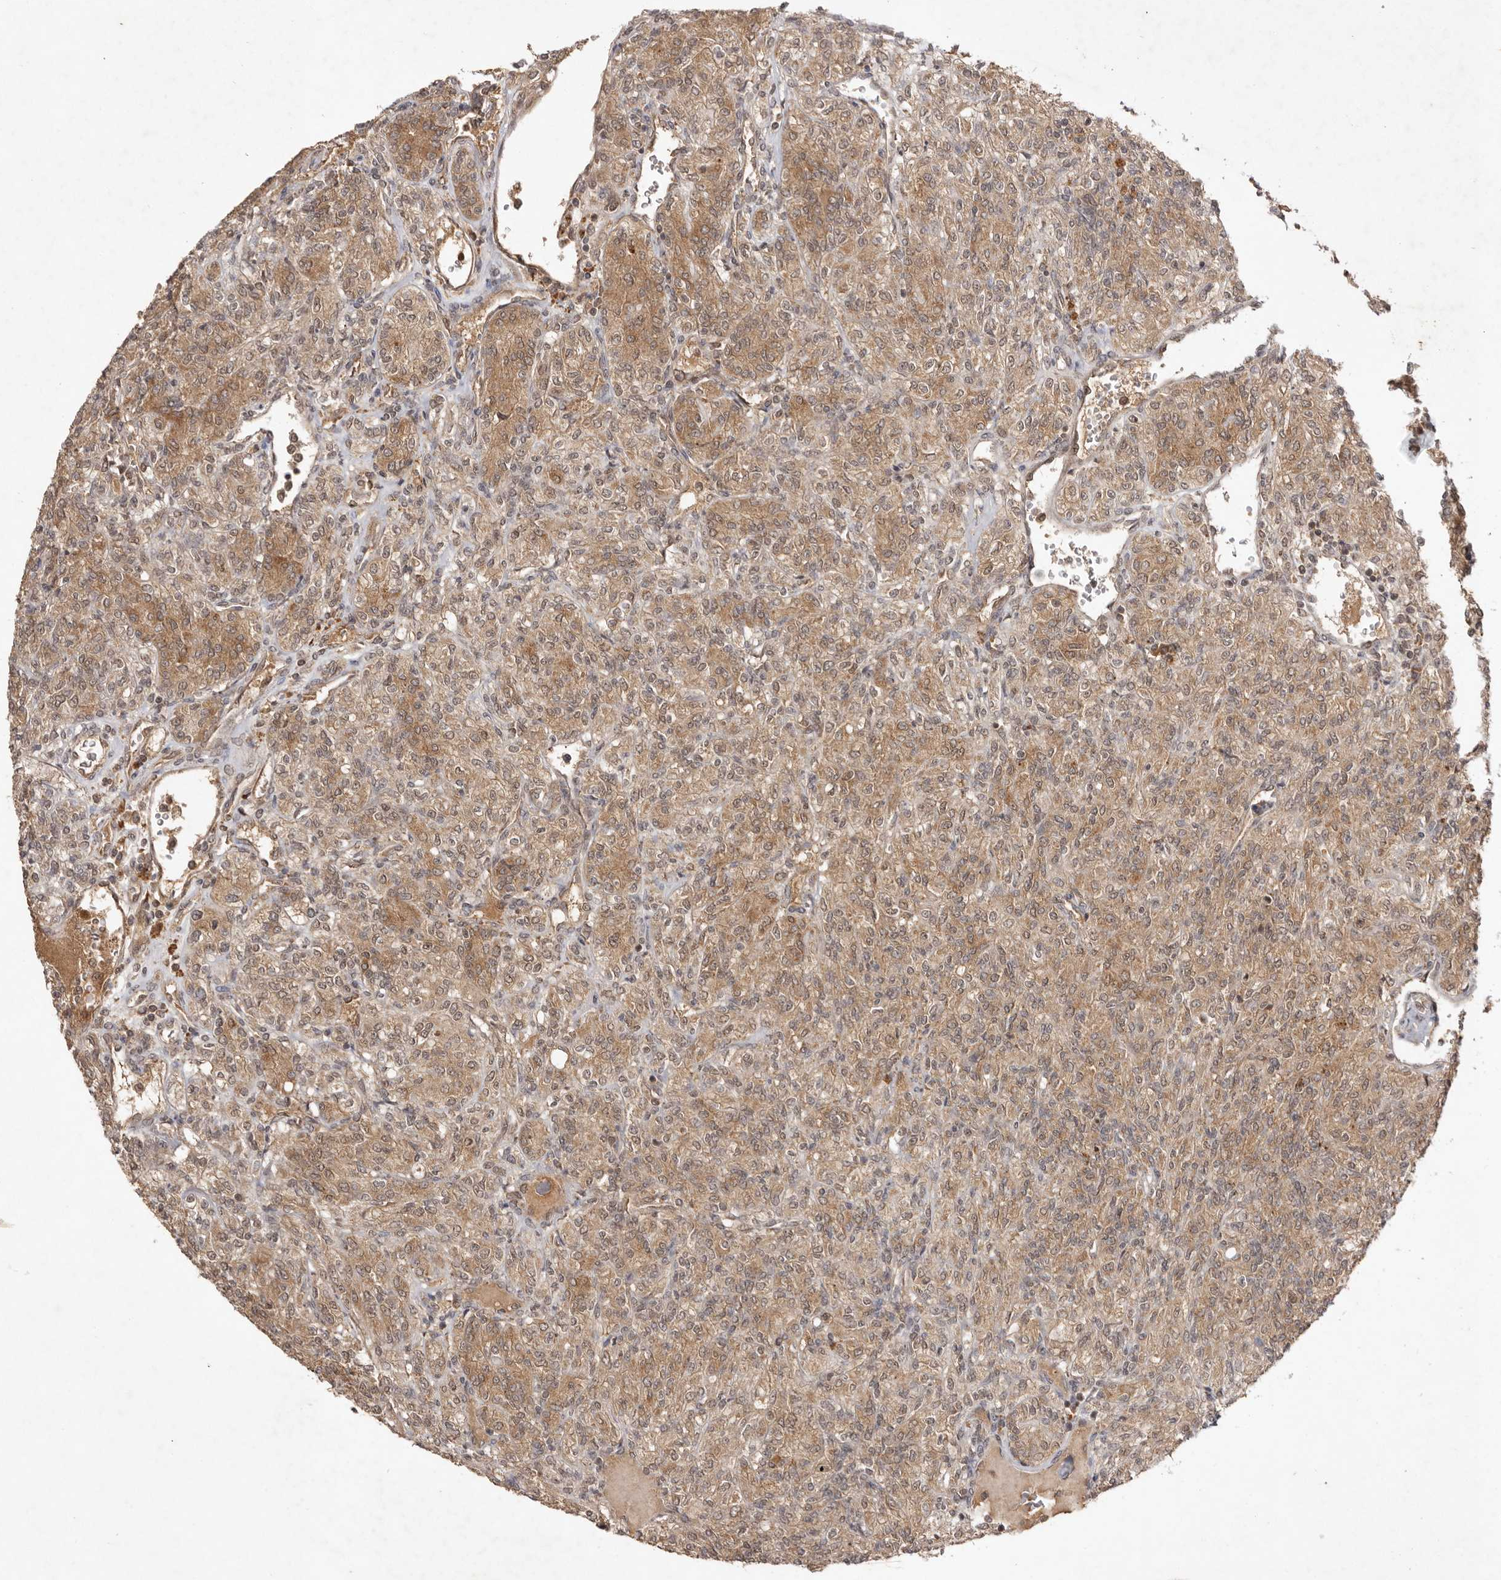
{"staining": {"intensity": "moderate", "quantity": ">75%", "location": "cytoplasmic/membranous"}, "tissue": "renal cancer", "cell_type": "Tumor cells", "image_type": "cancer", "snomed": [{"axis": "morphology", "description": "Adenocarcinoma, NOS"}, {"axis": "topography", "description": "Kidney"}], "caption": "Renal adenocarcinoma stained with a protein marker exhibits moderate staining in tumor cells.", "gene": "TARS2", "patient": {"sex": "male", "age": 77}}